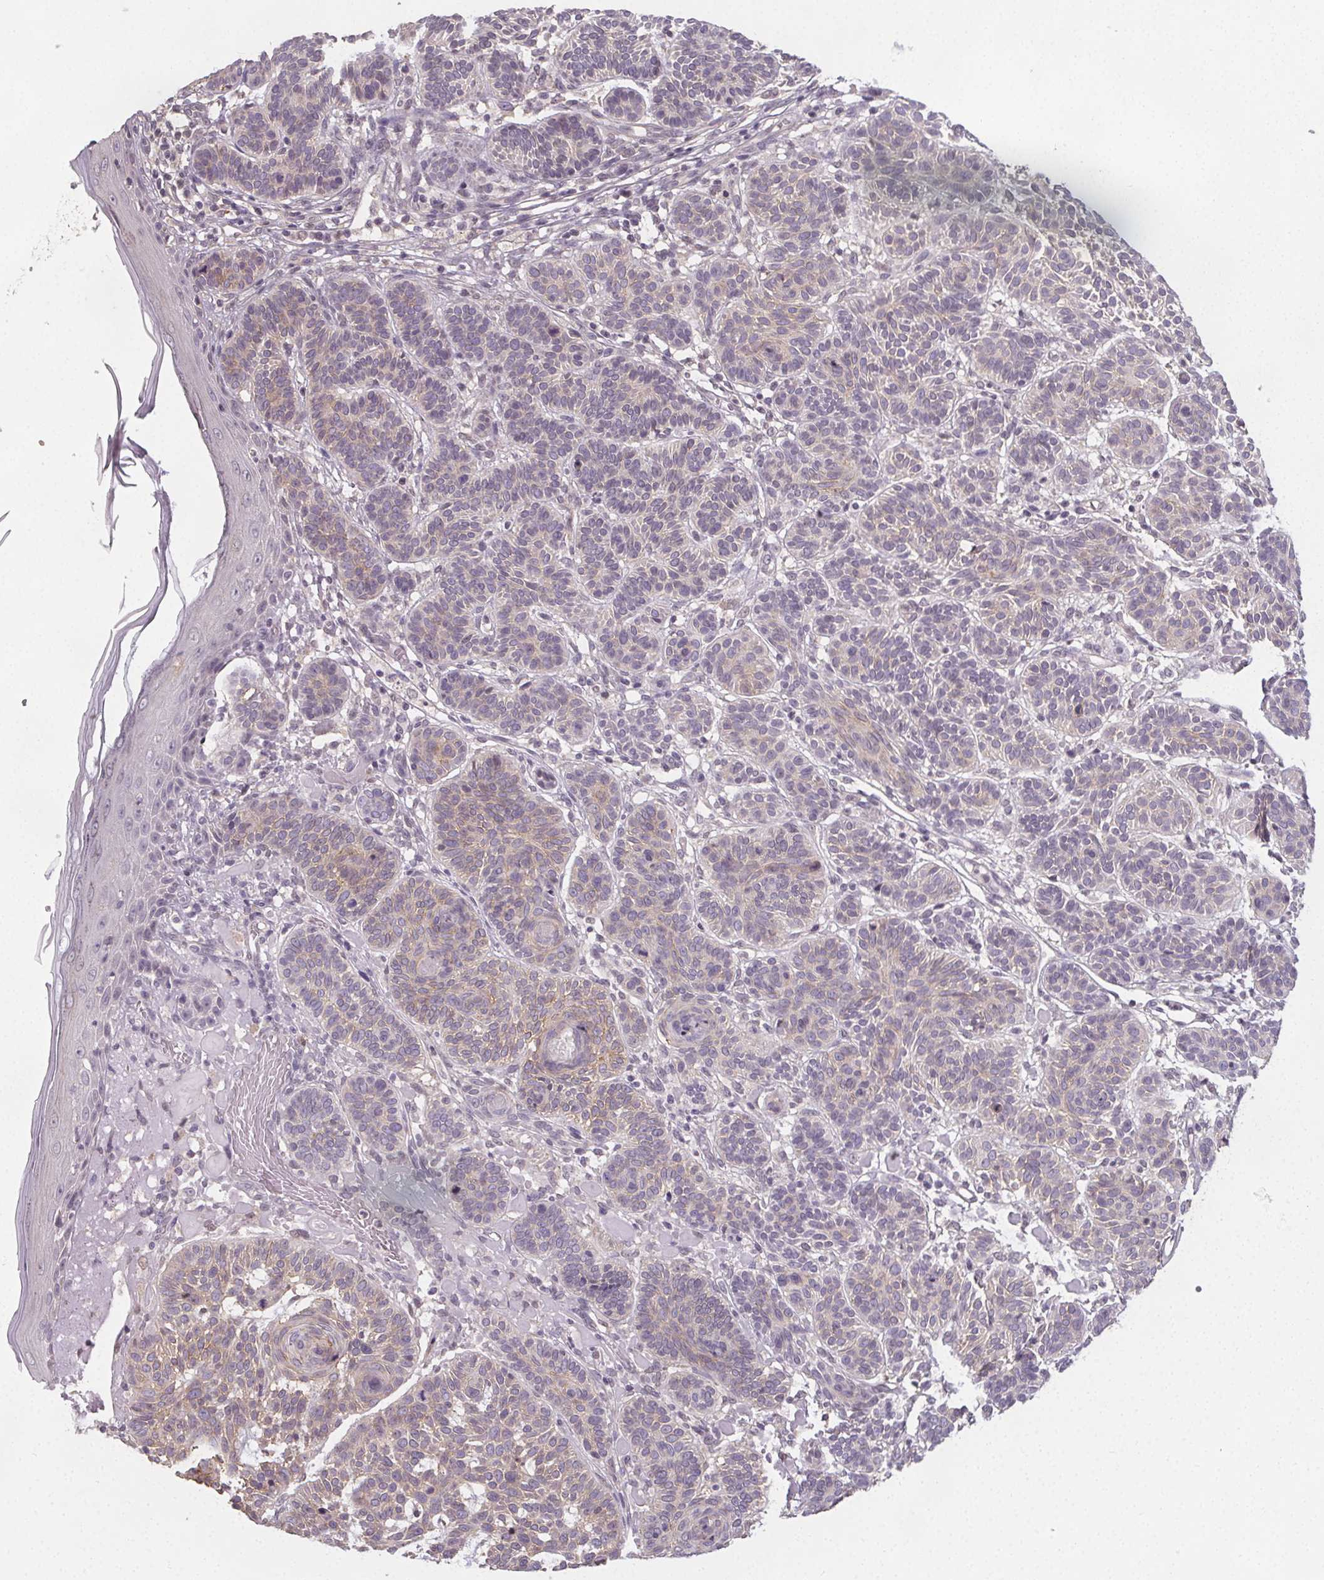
{"staining": {"intensity": "negative", "quantity": "none", "location": "none"}, "tissue": "skin cancer", "cell_type": "Tumor cells", "image_type": "cancer", "snomed": [{"axis": "morphology", "description": "Basal cell carcinoma"}, {"axis": "topography", "description": "Skin"}], "caption": "Tumor cells show no significant protein positivity in skin basal cell carcinoma.", "gene": "SLC26A2", "patient": {"sex": "male", "age": 85}}